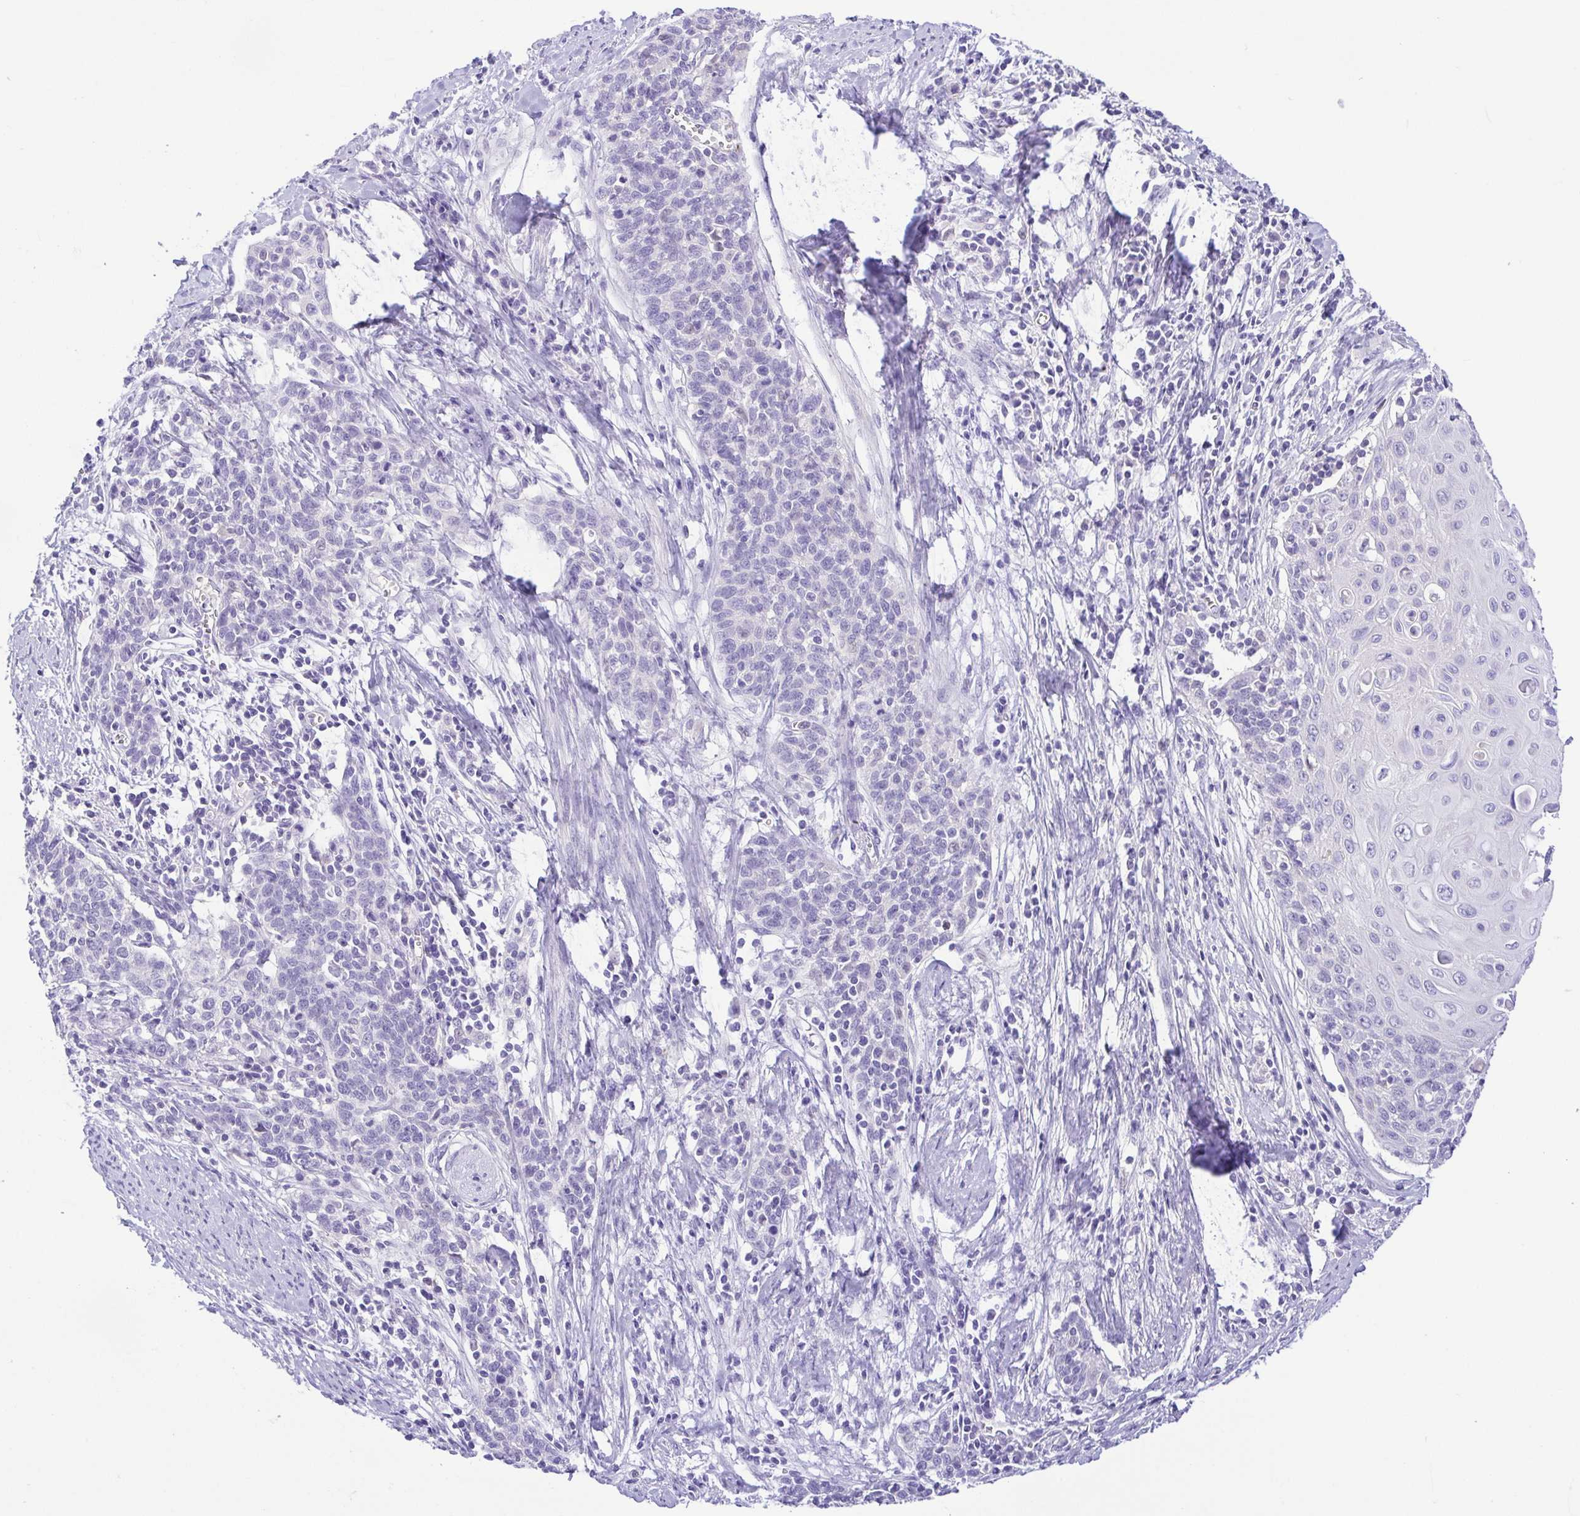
{"staining": {"intensity": "negative", "quantity": "none", "location": "none"}, "tissue": "cervical cancer", "cell_type": "Tumor cells", "image_type": "cancer", "snomed": [{"axis": "morphology", "description": "Squamous cell carcinoma, NOS"}, {"axis": "topography", "description": "Cervix"}], "caption": "Immunohistochemistry of human cervical cancer (squamous cell carcinoma) exhibits no expression in tumor cells. (Stains: DAB immunohistochemistry (IHC) with hematoxylin counter stain, Microscopy: brightfield microscopy at high magnification).", "gene": "EPB42", "patient": {"sex": "female", "age": 39}}